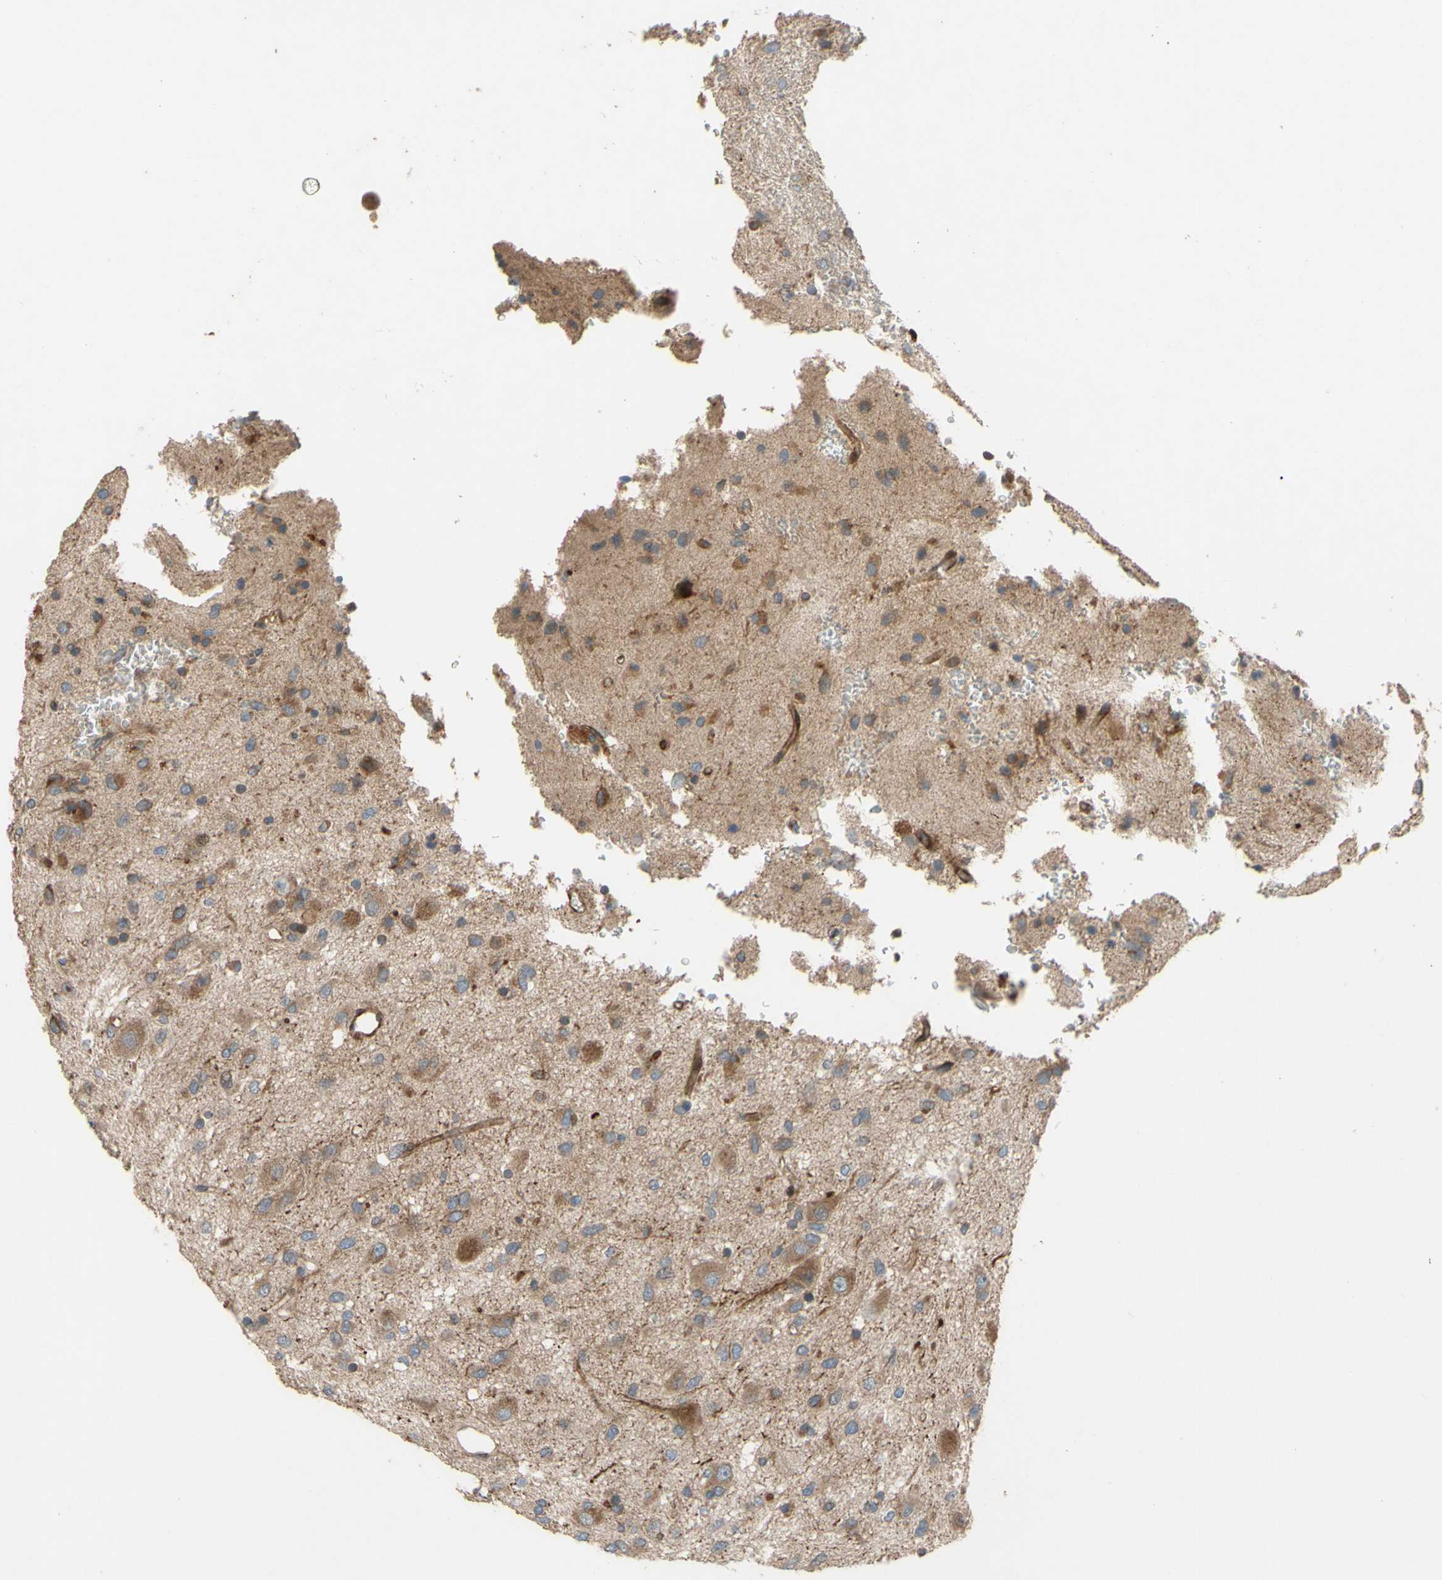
{"staining": {"intensity": "moderate", "quantity": "25%-75%", "location": "cytoplasmic/membranous"}, "tissue": "glioma", "cell_type": "Tumor cells", "image_type": "cancer", "snomed": [{"axis": "morphology", "description": "Glioma, malignant, Low grade"}, {"axis": "topography", "description": "Brain"}], "caption": "Protein analysis of malignant glioma (low-grade) tissue shows moderate cytoplasmic/membranous staining in approximately 25%-75% of tumor cells. Immunohistochemistry (ihc) stains the protein of interest in brown and the nuclei are stained blue.", "gene": "SPTLC1", "patient": {"sex": "male", "age": 77}}